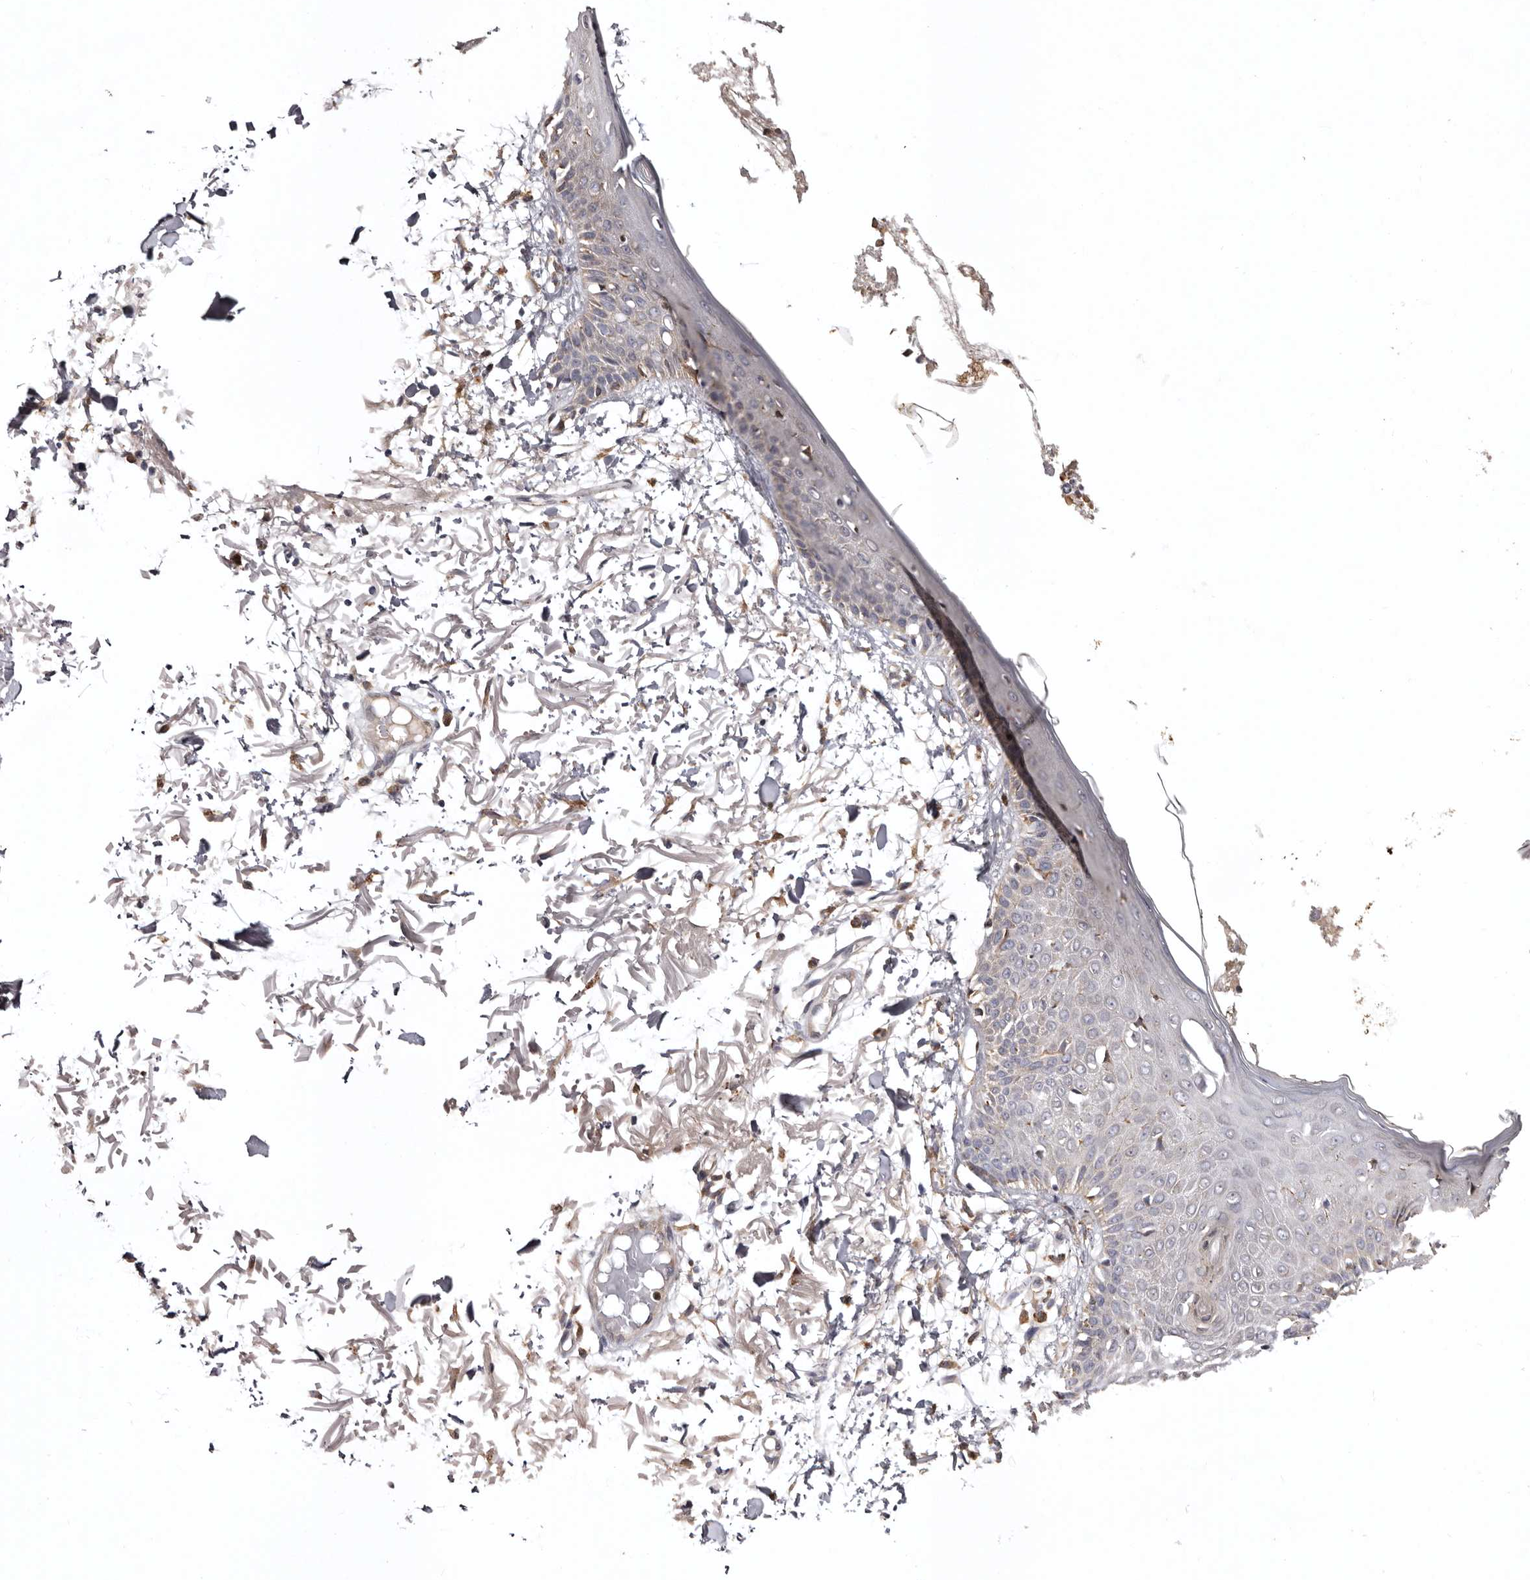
{"staining": {"intensity": "negative", "quantity": "none", "location": "none"}, "tissue": "skin", "cell_type": "Fibroblasts", "image_type": "normal", "snomed": [{"axis": "morphology", "description": "Normal tissue, NOS"}, {"axis": "morphology", "description": "Squamous cell carcinoma, NOS"}, {"axis": "topography", "description": "Skin"}, {"axis": "topography", "description": "Peripheral nerve tissue"}], "caption": "There is no significant positivity in fibroblasts of skin. Brightfield microscopy of immunohistochemistry (IHC) stained with DAB (brown) and hematoxylin (blue), captured at high magnification.", "gene": "INKA2", "patient": {"sex": "male", "age": 83}}